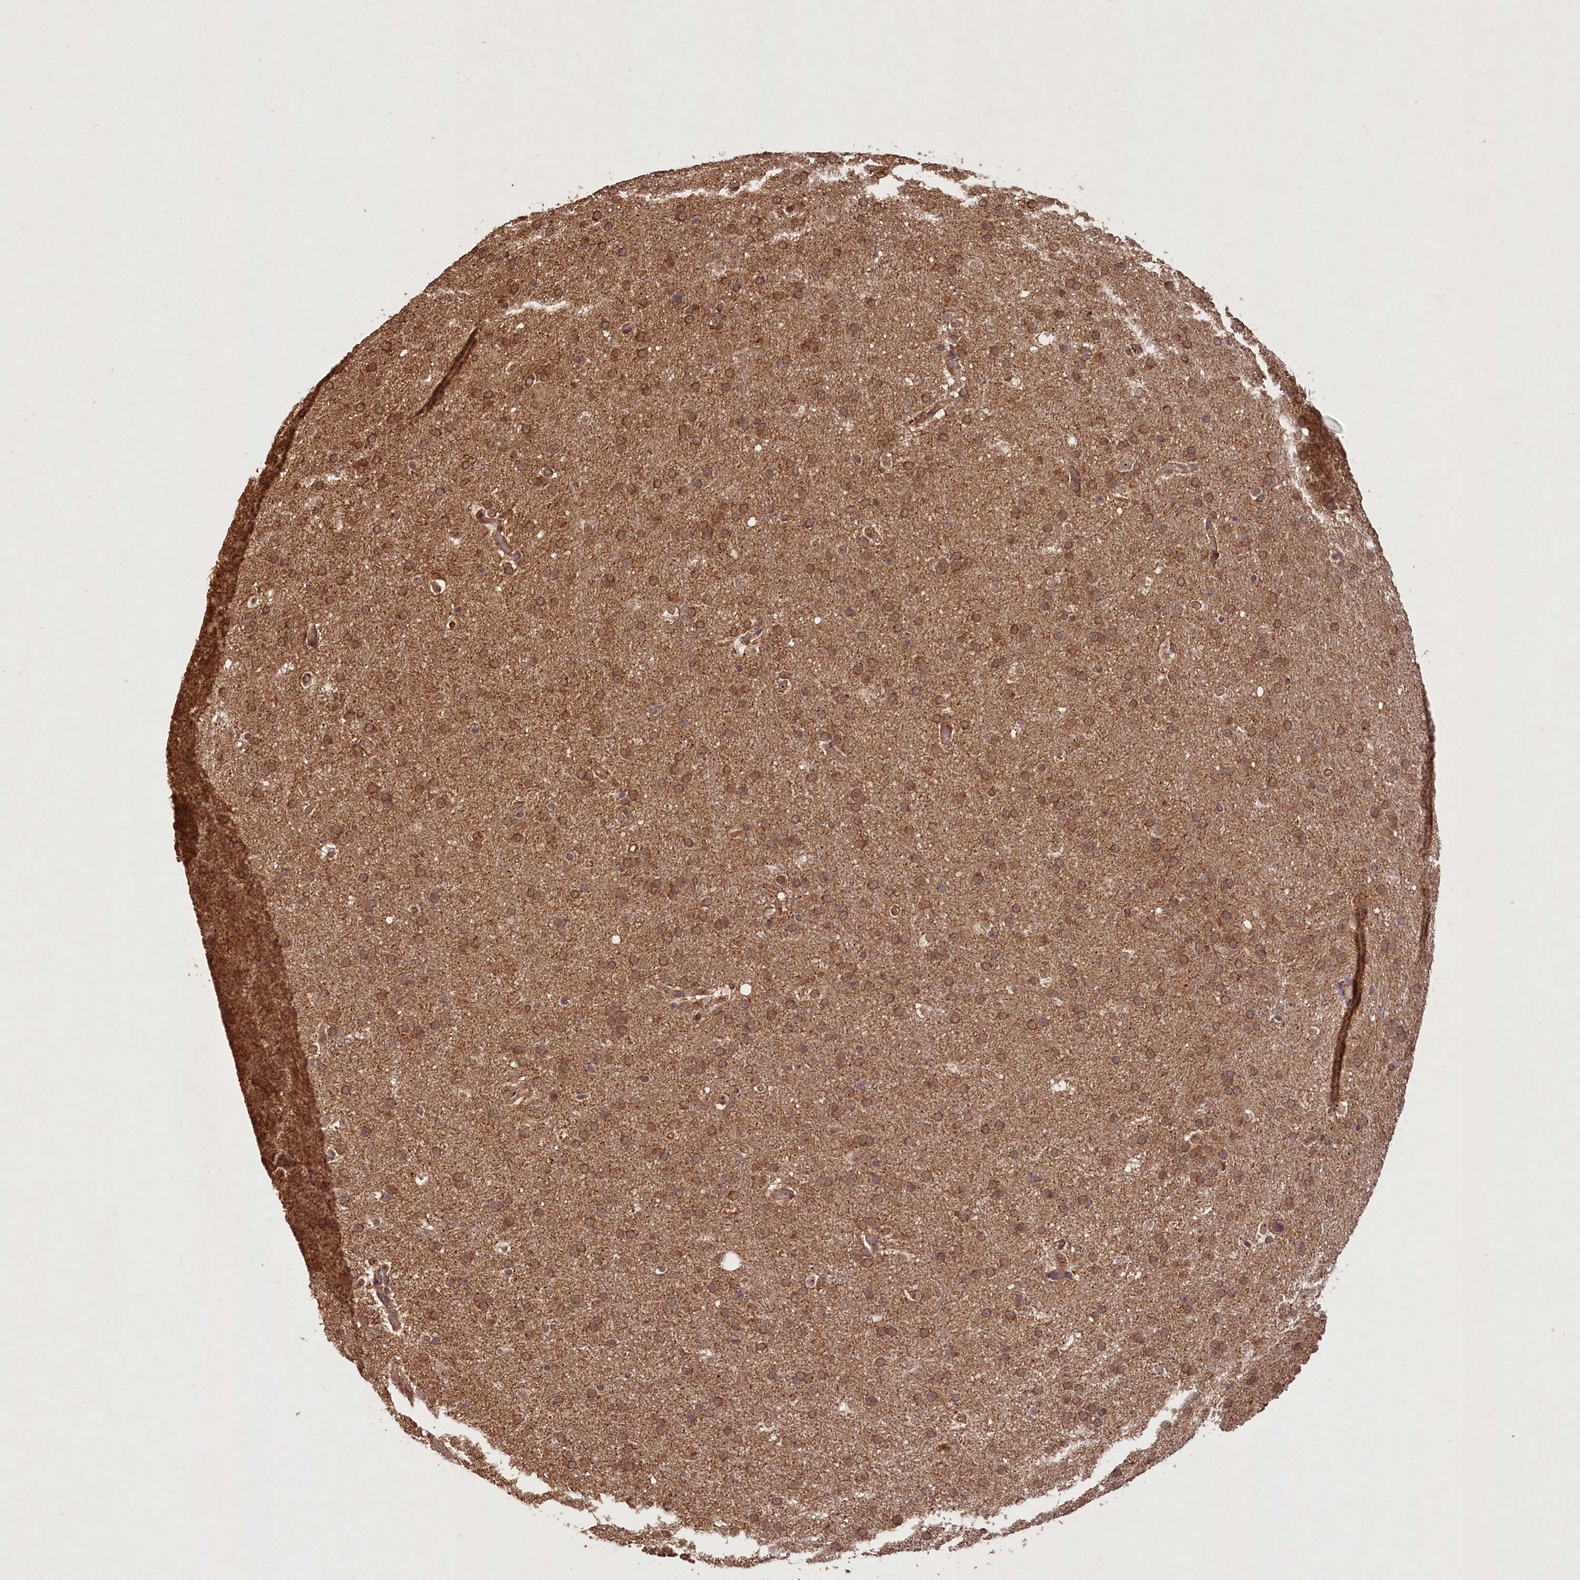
{"staining": {"intensity": "moderate", "quantity": ">75%", "location": "cytoplasmic/membranous,nuclear"}, "tissue": "glioma", "cell_type": "Tumor cells", "image_type": "cancer", "snomed": [{"axis": "morphology", "description": "Glioma, malignant, High grade"}, {"axis": "topography", "description": "Cerebral cortex"}], "caption": "IHC of human glioma displays medium levels of moderate cytoplasmic/membranous and nuclear expression in about >75% of tumor cells. (Brightfield microscopy of DAB IHC at high magnification).", "gene": "SHPRH", "patient": {"sex": "female", "age": 36}}